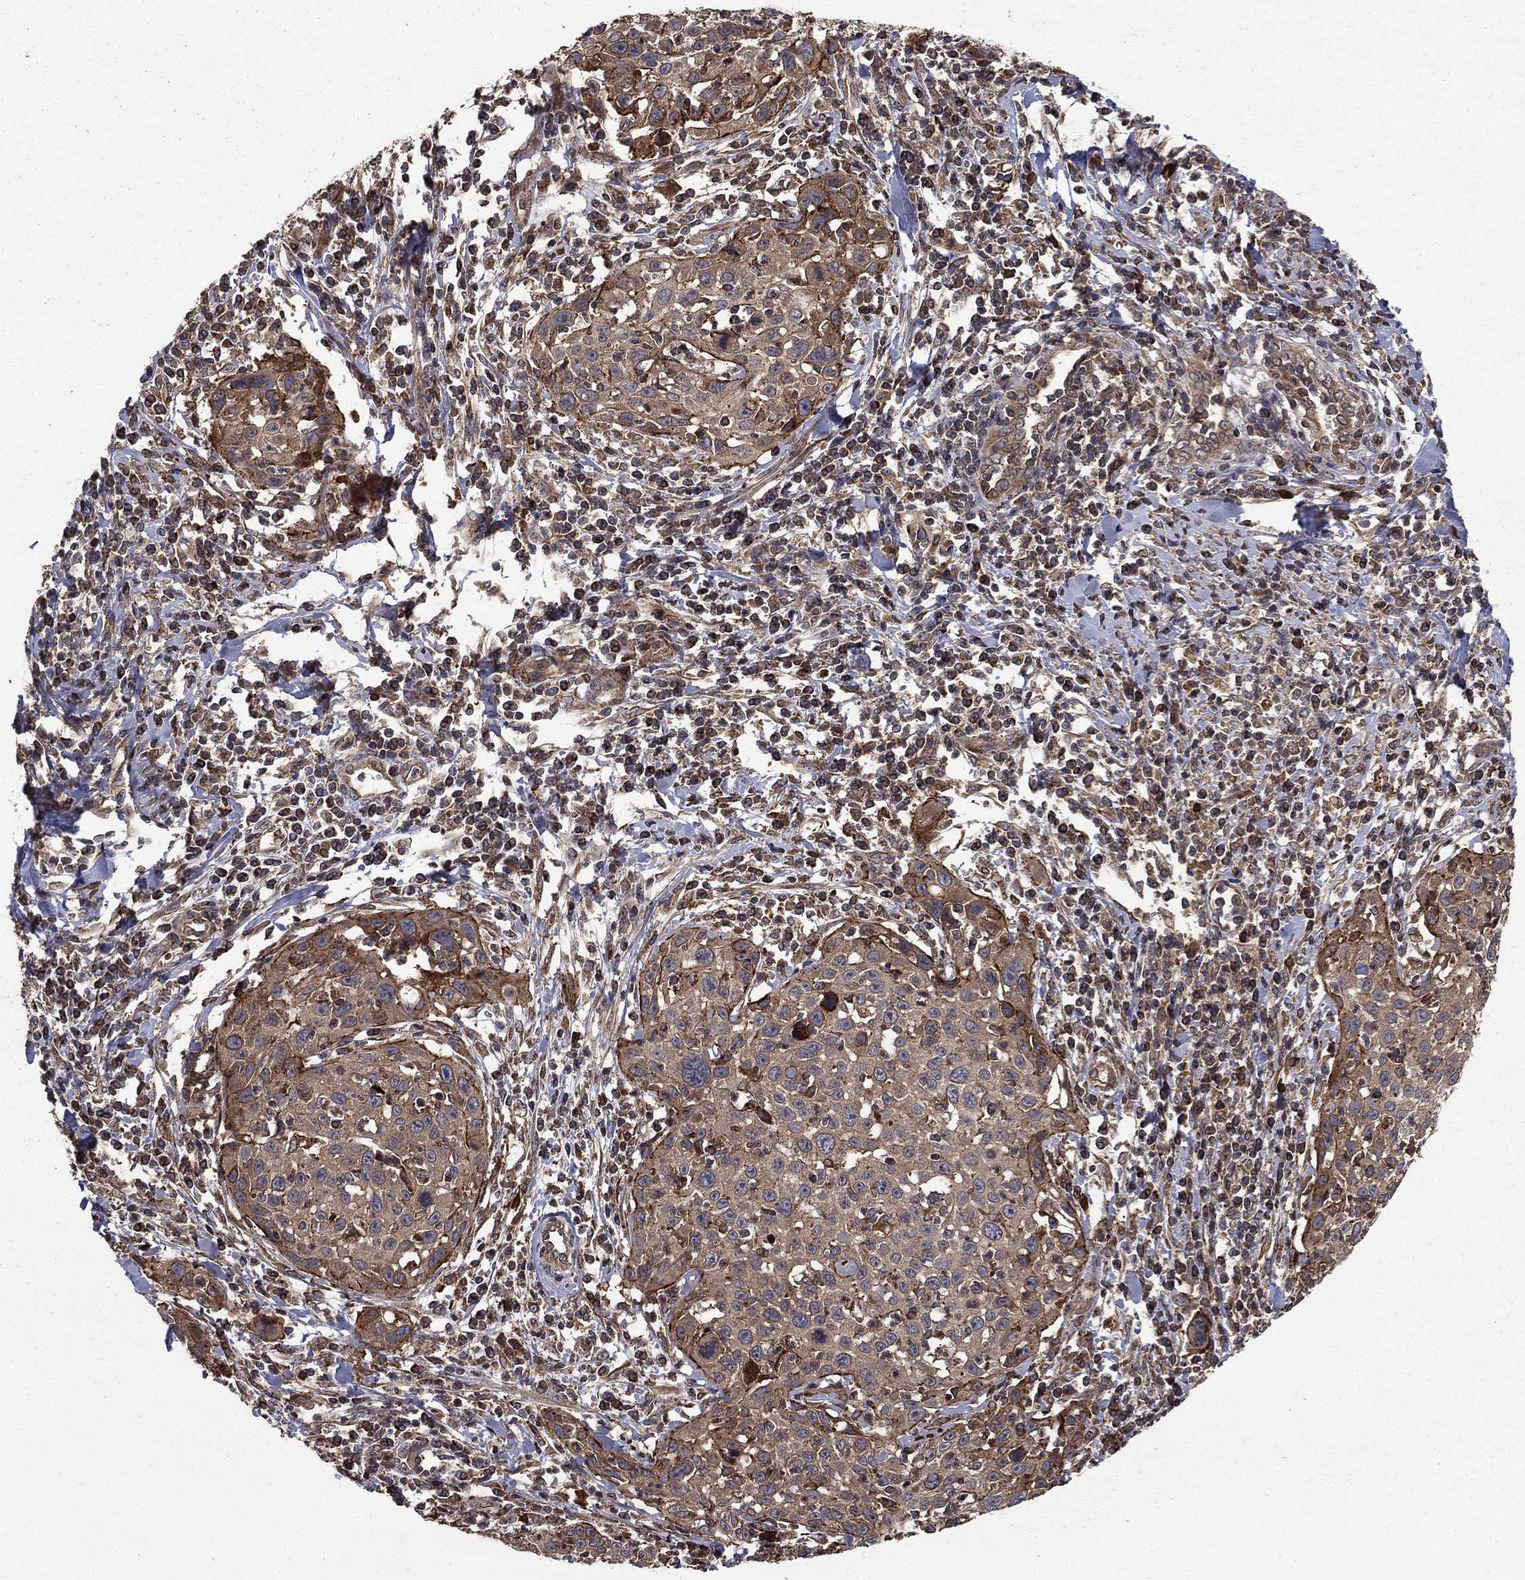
{"staining": {"intensity": "moderate", "quantity": ">75%", "location": "cytoplasmic/membranous"}, "tissue": "cervical cancer", "cell_type": "Tumor cells", "image_type": "cancer", "snomed": [{"axis": "morphology", "description": "Squamous cell carcinoma, NOS"}, {"axis": "topography", "description": "Cervix"}], "caption": "An image of cervical squamous cell carcinoma stained for a protein reveals moderate cytoplasmic/membranous brown staining in tumor cells. Nuclei are stained in blue.", "gene": "BABAM2", "patient": {"sex": "female", "age": 26}}